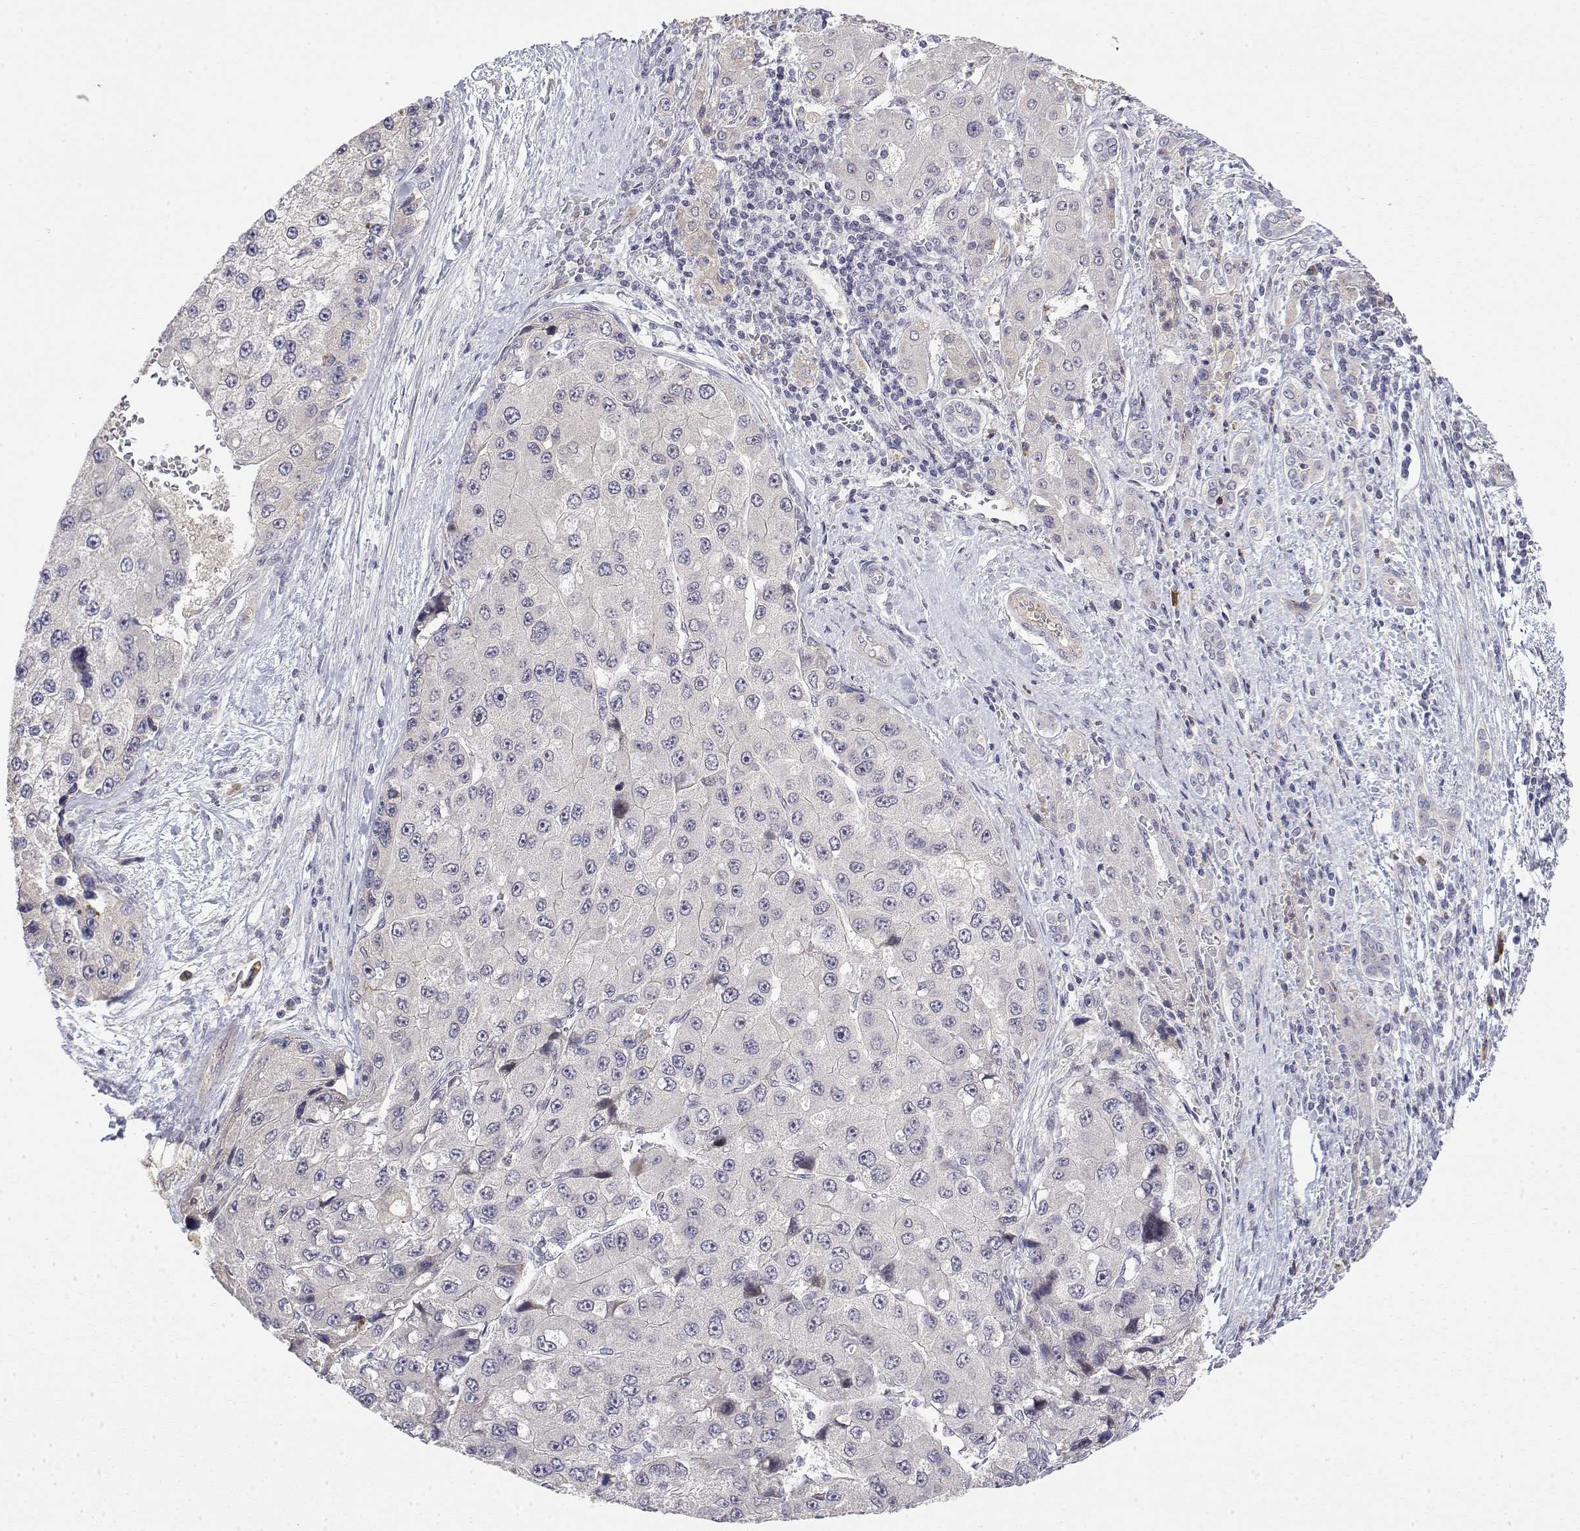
{"staining": {"intensity": "negative", "quantity": "none", "location": "none"}, "tissue": "liver cancer", "cell_type": "Tumor cells", "image_type": "cancer", "snomed": [{"axis": "morphology", "description": "Carcinoma, Hepatocellular, NOS"}, {"axis": "topography", "description": "Liver"}], "caption": "Image shows no significant protein expression in tumor cells of hepatocellular carcinoma (liver).", "gene": "IGFBP4", "patient": {"sex": "female", "age": 73}}